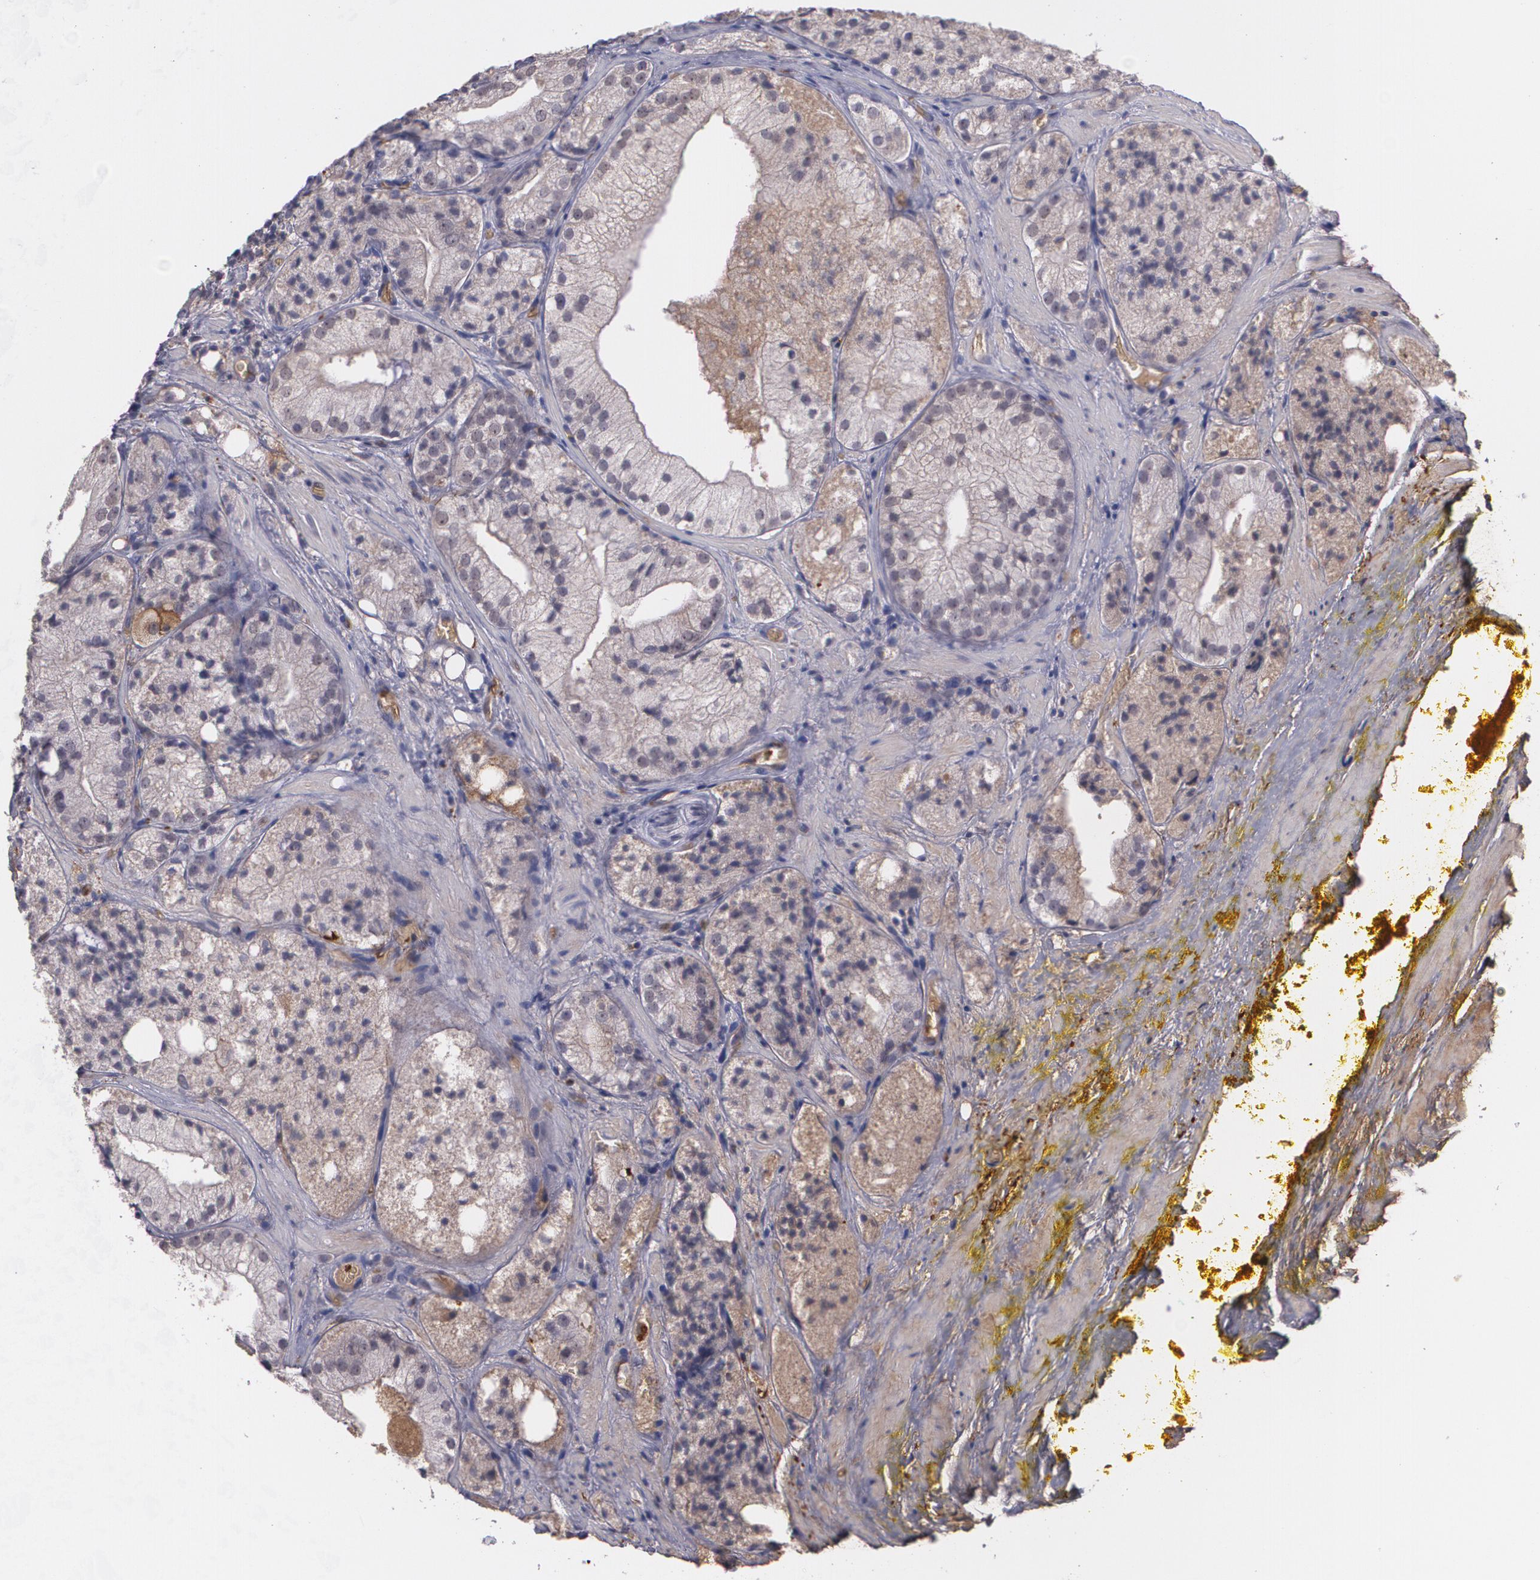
{"staining": {"intensity": "weak", "quantity": "25%-75%", "location": "cytoplasmic/membranous"}, "tissue": "prostate cancer", "cell_type": "Tumor cells", "image_type": "cancer", "snomed": [{"axis": "morphology", "description": "Adenocarcinoma, Low grade"}, {"axis": "topography", "description": "Prostate"}], "caption": "A brown stain shows weak cytoplasmic/membranous expression of a protein in prostate adenocarcinoma (low-grade) tumor cells. (Brightfield microscopy of DAB IHC at high magnification).", "gene": "ACE", "patient": {"sex": "male", "age": 60}}